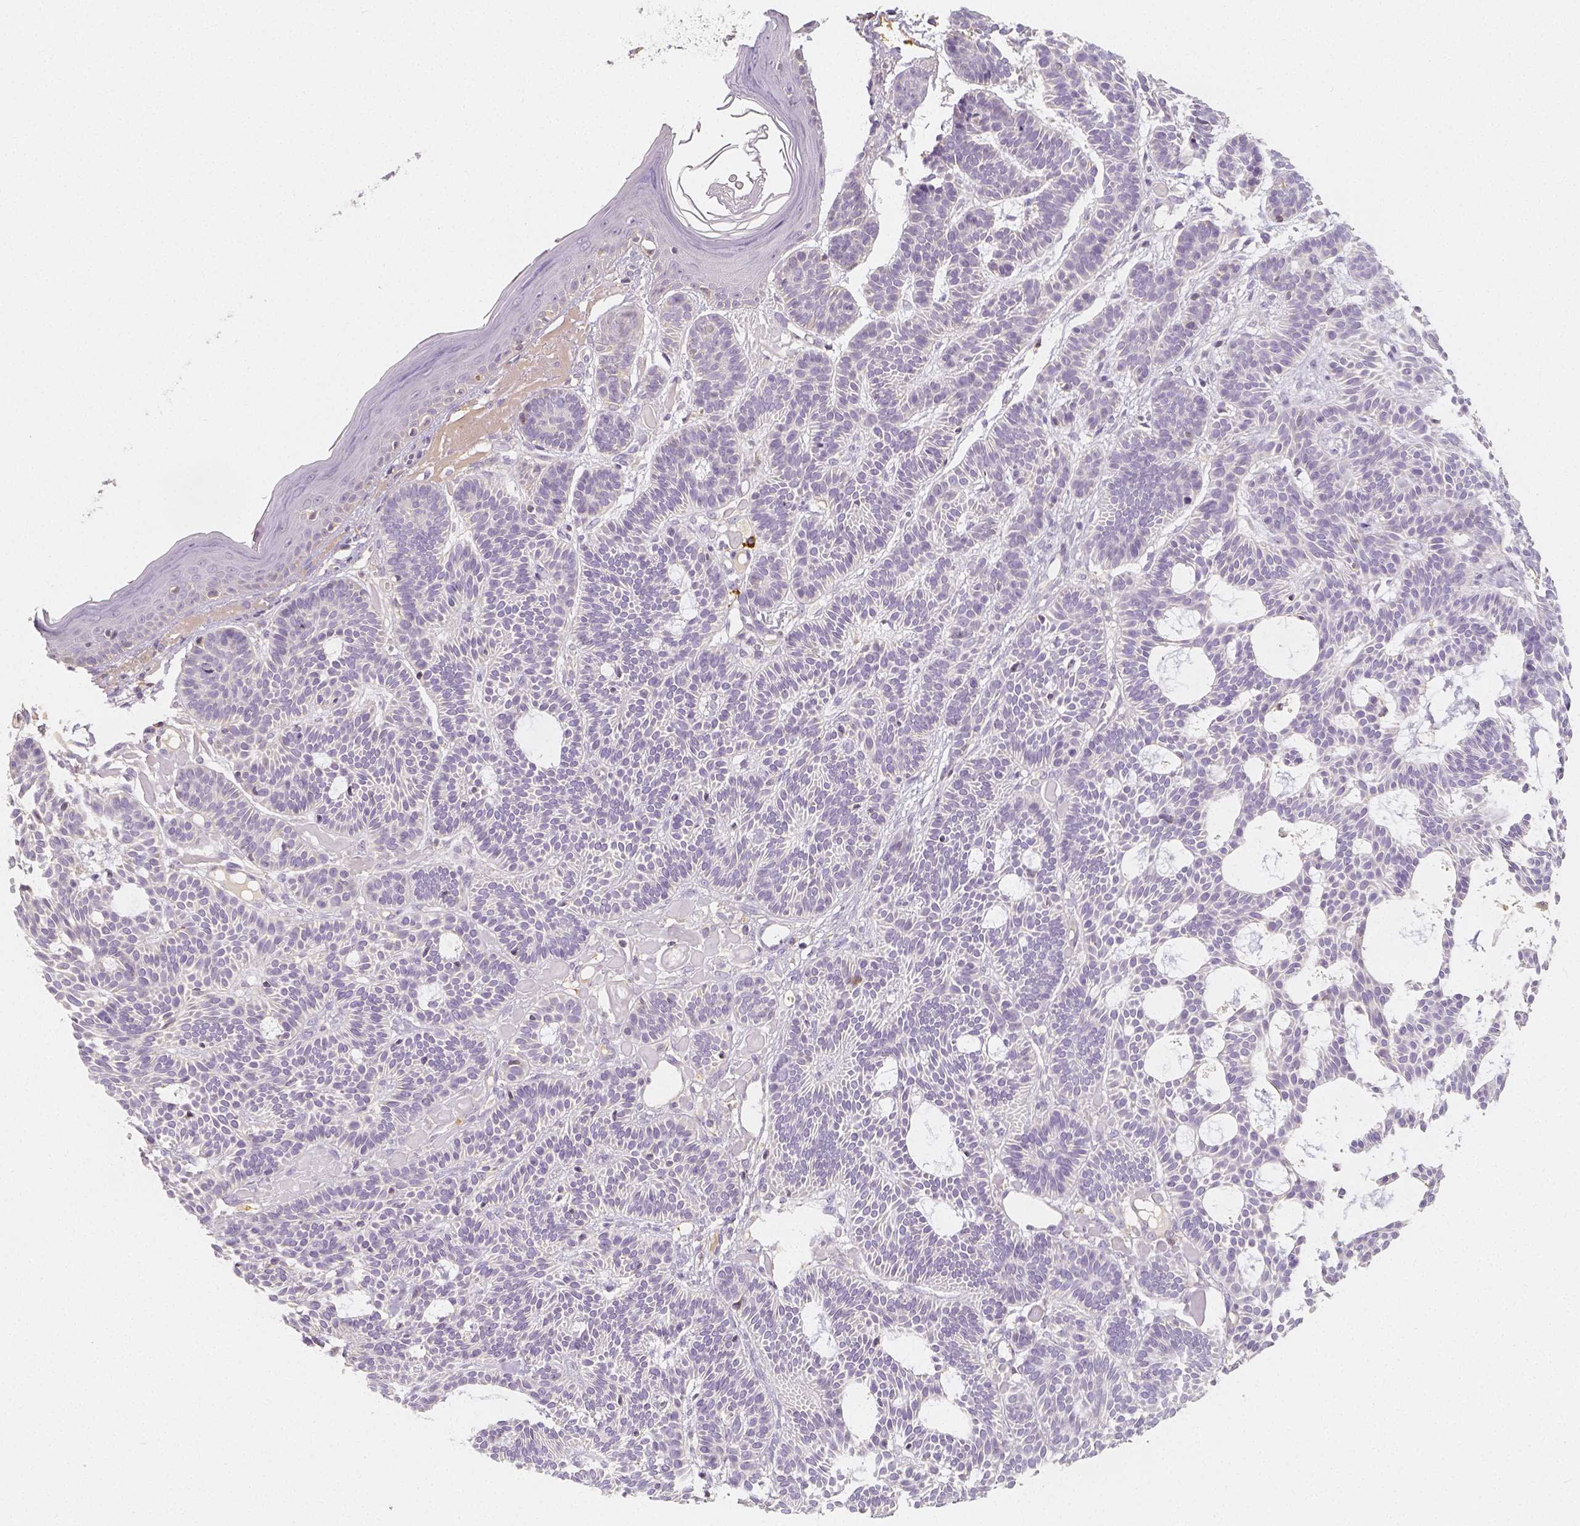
{"staining": {"intensity": "negative", "quantity": "none", "location": "none"}, "tissue": "skin cancer", "cell_type": "Tumor cells", "image_type": "cancer", "snomed": [{"axis": "morphology", "description": "Basal cell carcinoma"}, {"axis": "topography", "description": "Skin"}], "caption": "This is an IHC photomicrograph of human skin cancer. There is no positivity in tumor cells.", "gene": "PTPRJ", "patient": {"sex": "male", "age": 85}}